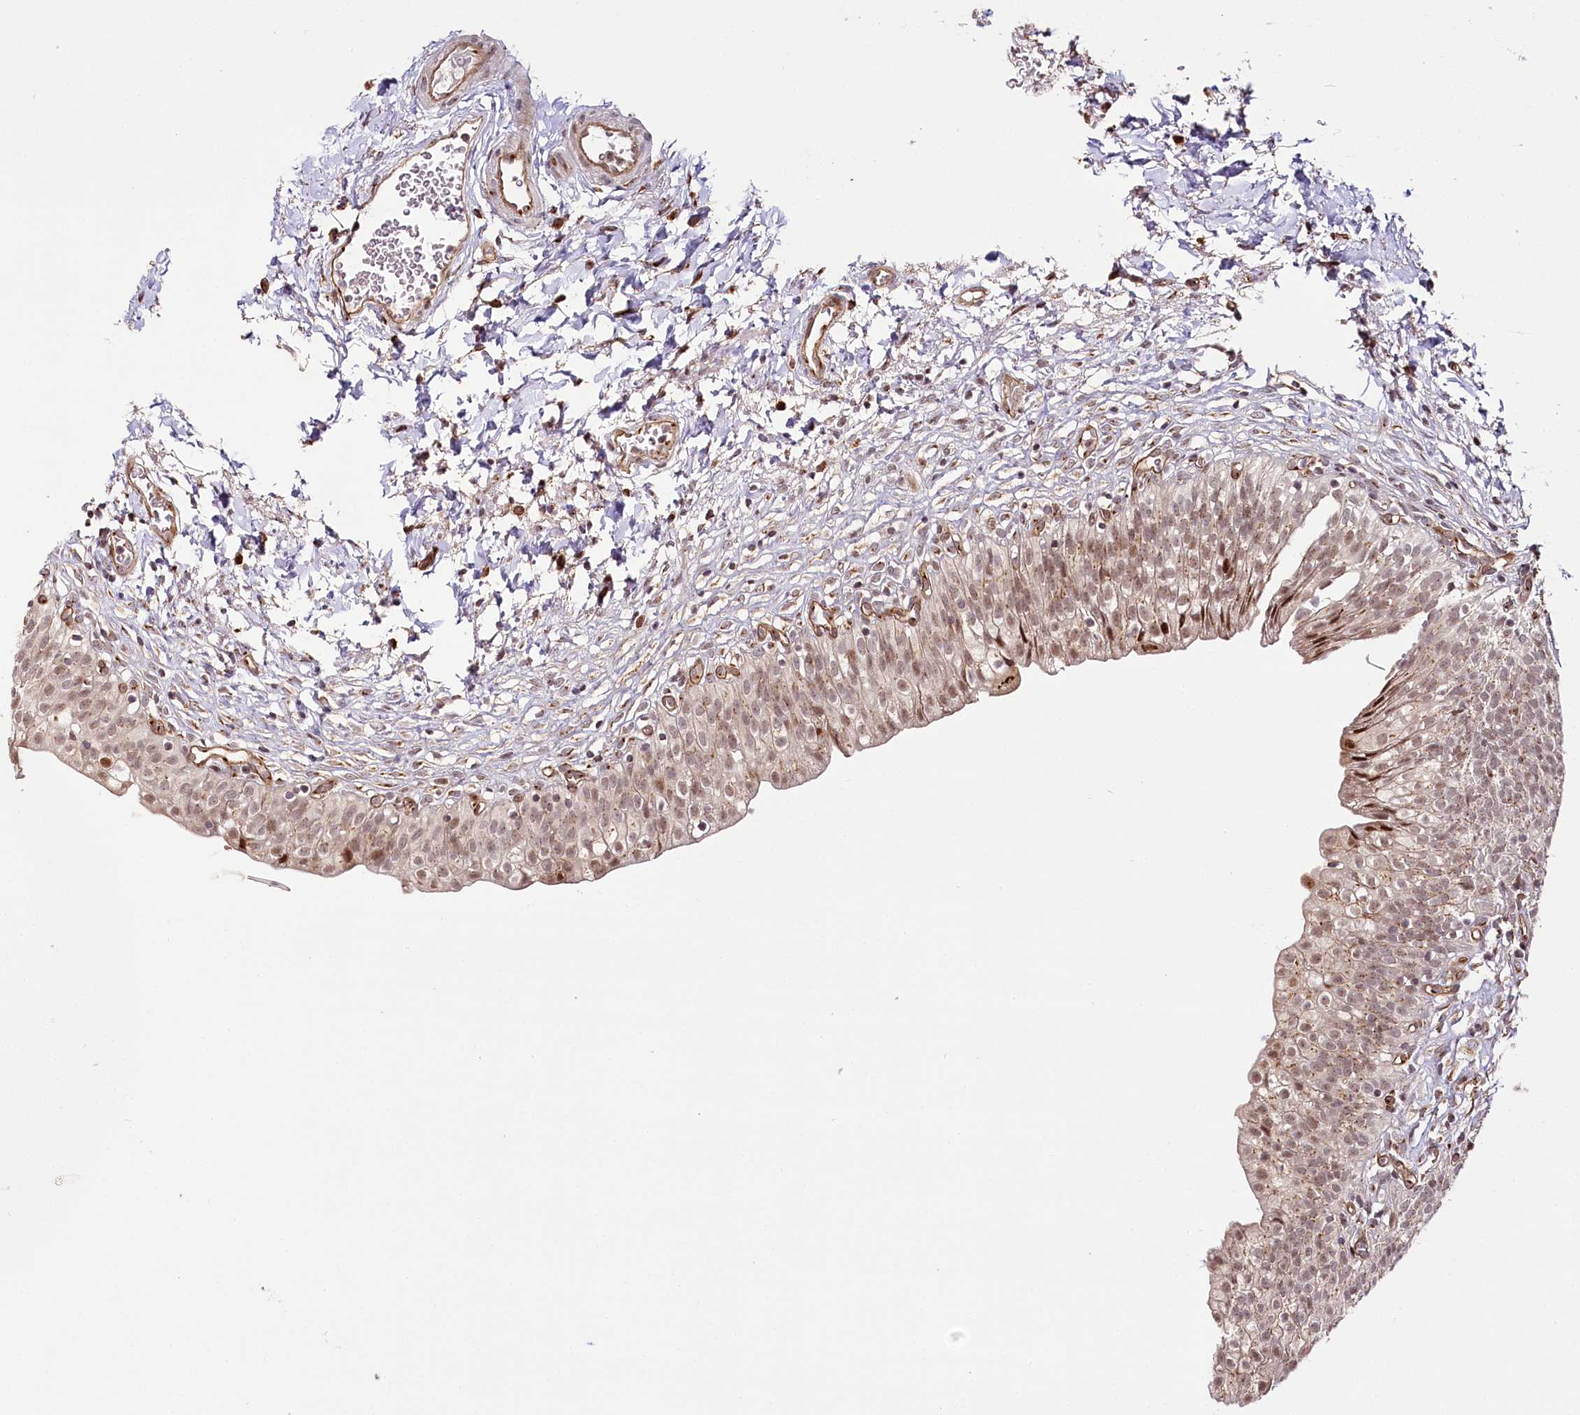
{"staining": {"intensity": "moderate", "quantity": ">75%", "location": "cytoplasmic/membranous,nuclear"}, "tissue": "urinary bladder", "cell_type": "Urothelial cells", "image_type": "normal", "snomed": [{"axis": "morphology", "description": "Normal tissue, NOS"}, {"axis": "topography", "description": "Urinary bladder"}], "caption": "A high-resolution histopathology image shows immunohistochemistry staining of benign urinary bladder, which displays moderate cytoplasmic/membranous,nuclear positivity in about >75% of urothelial cells. The staining is performed using DAB (3,3'-diaminobenzidine) brown chromogen to label protein expression. The nuclei are counter-stained blue using hematoxylin.", "gene": "COPG1", "patient": {"sex": "male", "age": 55}}